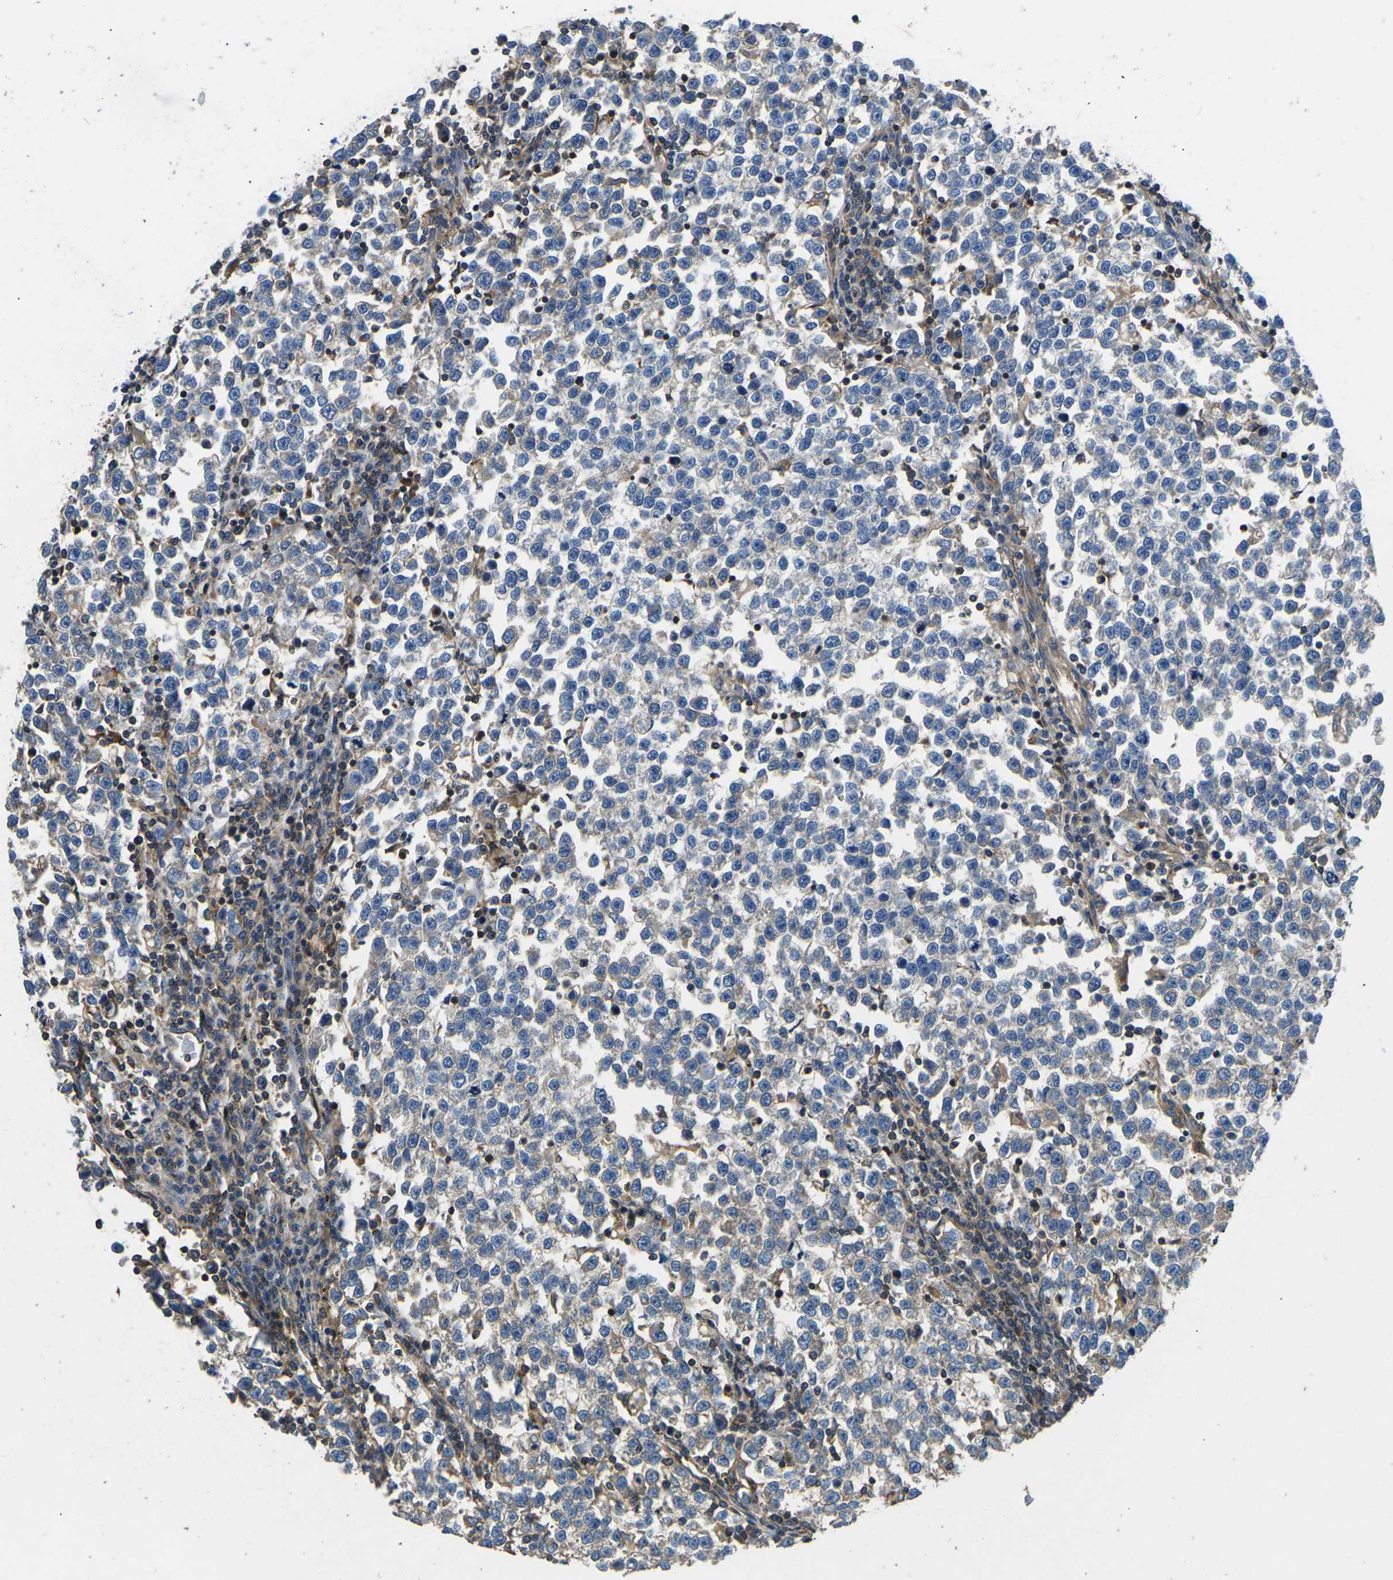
{"staining": {"intensity": "negative", "quantity": "none", "location": "none"}, "tissue": "testis cancer", "cell_type": "Tumor cells", "image_type": "cancer", "snomed": [{"axis": "morphology", "description": "Normal tissue, NOS"}, {"axis": "morphology", "description": "Seminoma, NOS"}, {"axis": "topography", "description": "Testis"}], "caption": "Immunohistochemistry (IHC) photomicrograph of seminoma (testis) stained for a protein (brown), which shows no positivity in tumor cells.", "gene": "KCNJ15", "patient": {"sex": "male", "age": 43}}